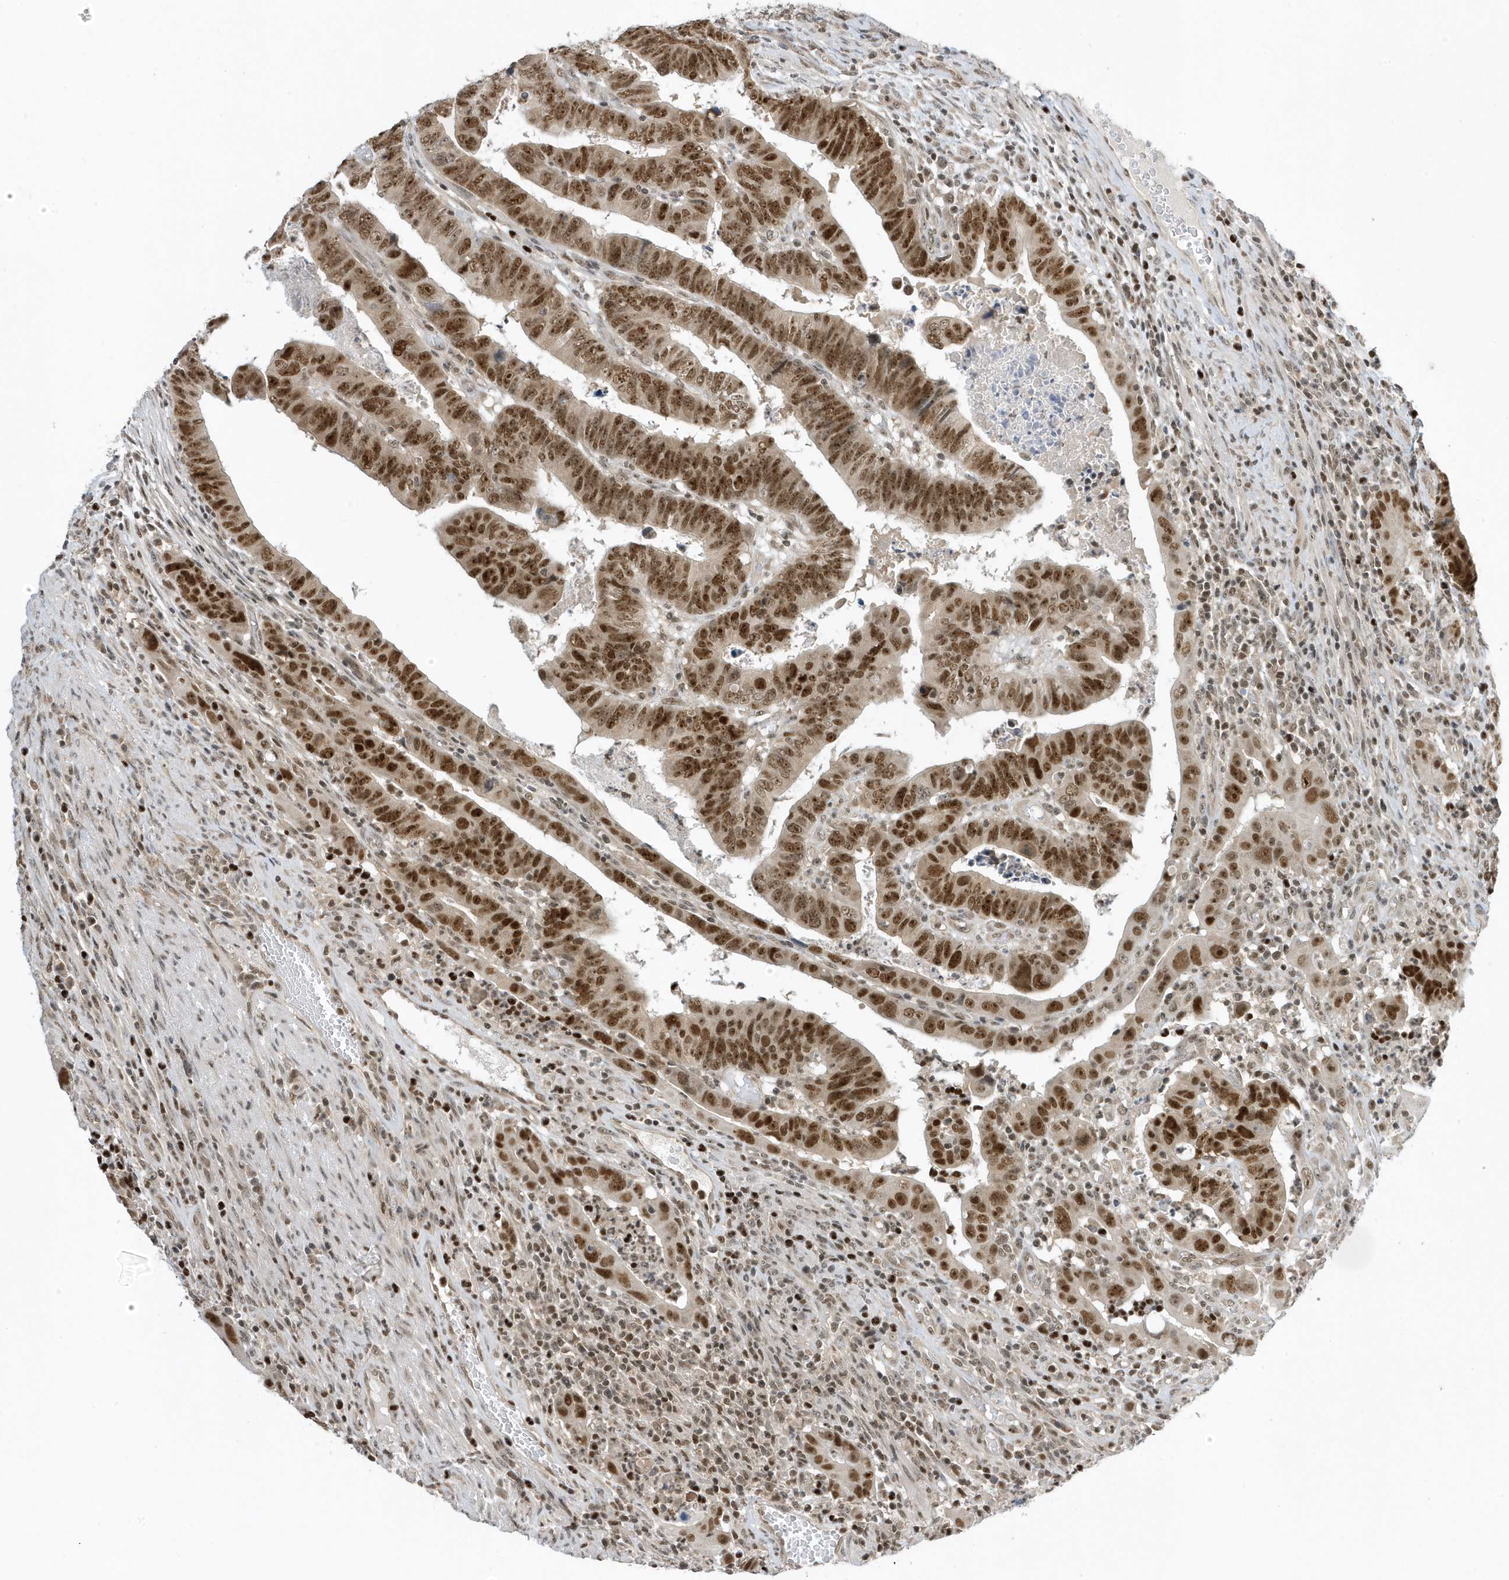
{"staining": {"intensity": "moderate", "quantity": ">75%", "location": "nuclear"}, "tissue": "colorectal cancer", "cell_type": "Tumor cells", "image_type": "cancer", "snomed": [{"axis": "morphology", "description": "Normal tissue, NOS"}, {"axis": "morphology", "description": "Adenocarcinoma, NOS"}, {"axis": "topography", "description": "Rectum"}], "caption": "Tumor cells show moderate nuclear expression in about >75% of cells in colorectal adenocarcinoma.", "gene": "ZNF740", "patient": {"sex": "female", "age": 65}}